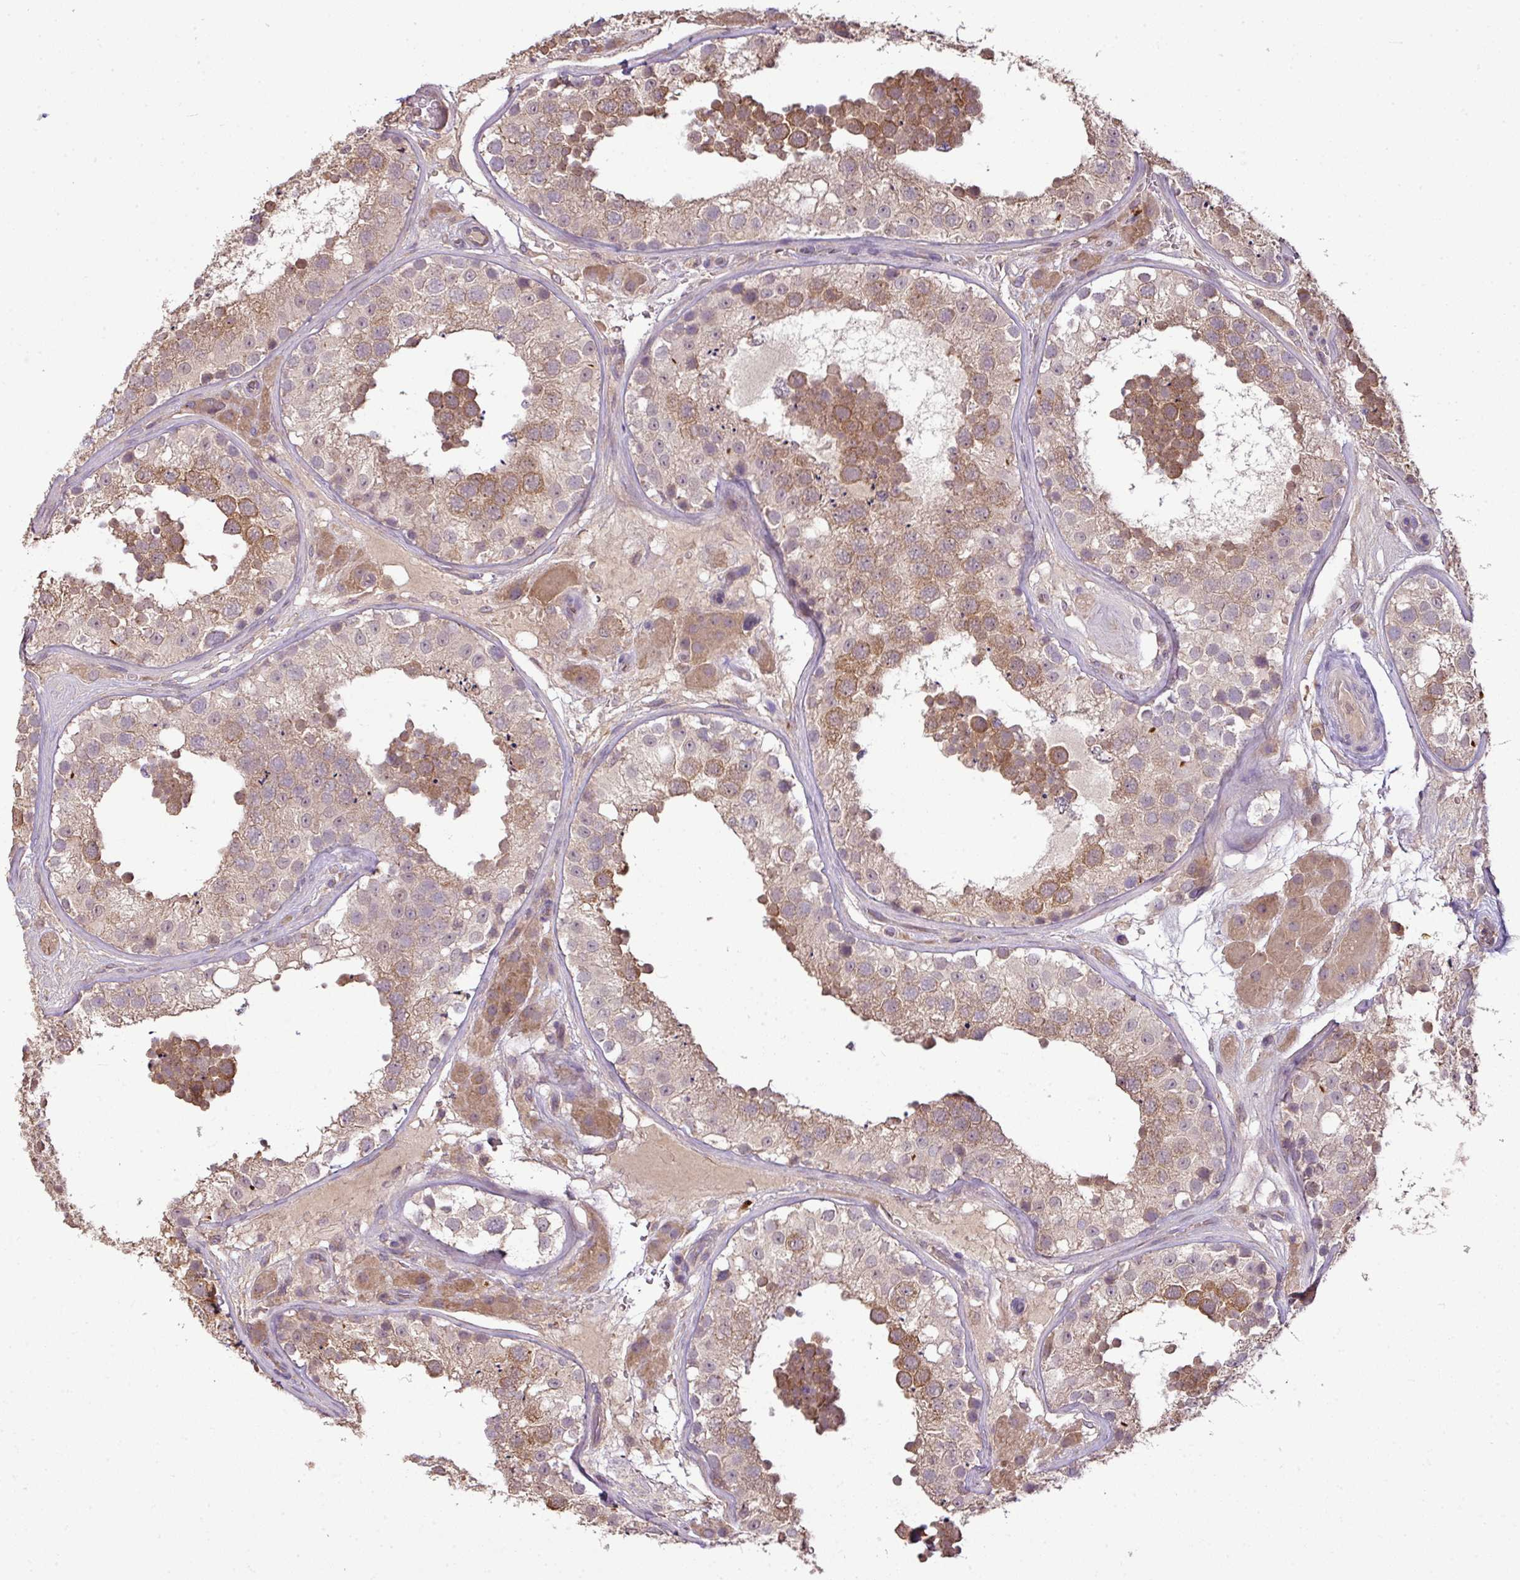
{"staining": {"intensity": "strong", "quantity": "25%-75%", "location": "cytoplasmic/membranous"}, "tissue": "testis", "cell_type": "Cells in seminiferous ducts", "image_type": "normal", "snomed": [{"axis": "morphology", "description": "Normal tissue, NOS"}, {"axis": "topography", "description": "Testis"}], "caption": "Brown immunohistochemical staining in normal human testis exhibits strong cytoplasmic/membranous positivity in approximately 25%-75% of cells in seminiferous ducts. (IHC, brightfield microscopy, high magnification).", "gene": "DNAAF4", "patient": {"sex": "male", "age": 26}}